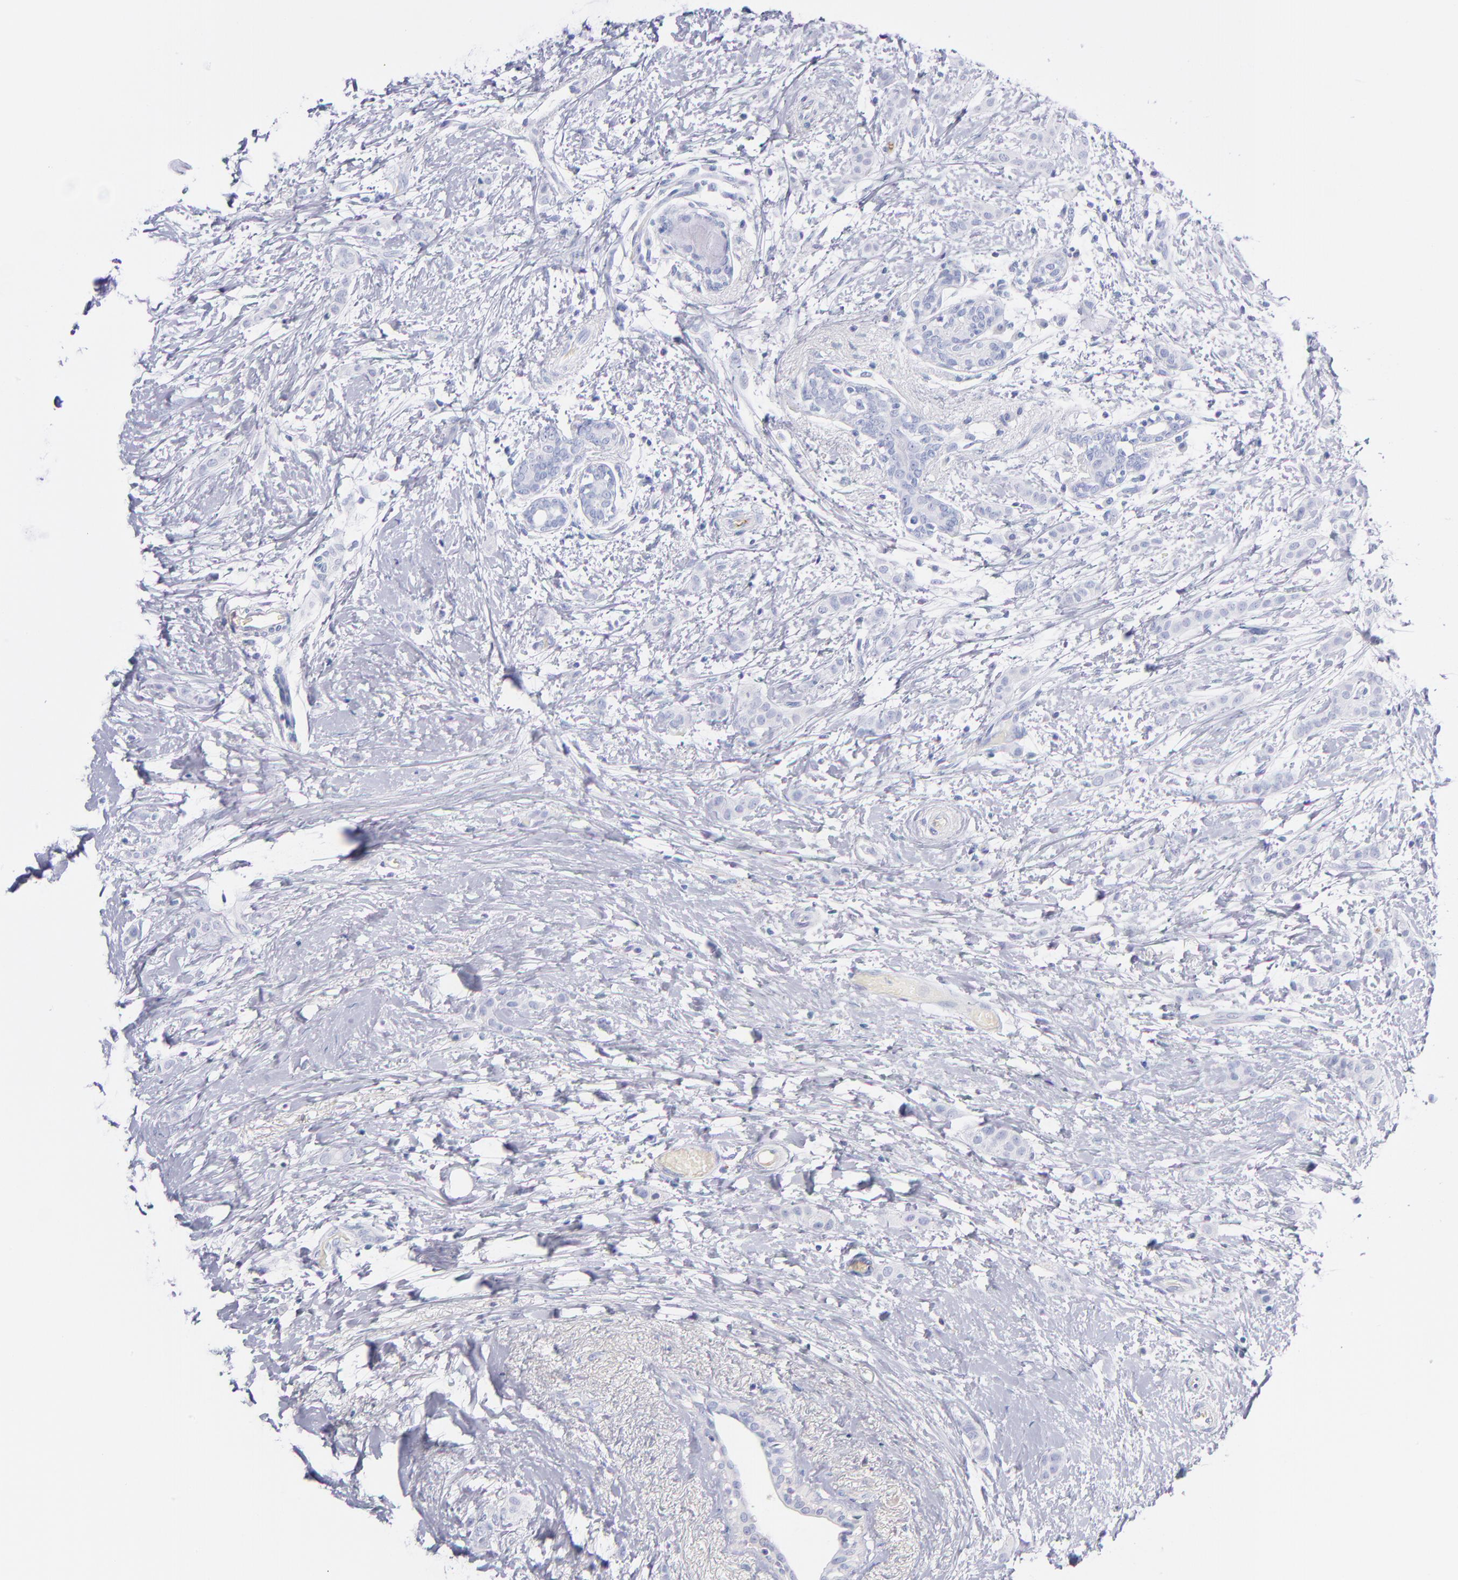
{"staining": {"intensity": "negative", "quantity": "none", "location": "none"}, "tissue": "breast cancer", "cell_type": "Tumor cells", "image_type": "cancer", "snomed": [{"axis": "morphology", "description": "Lobular carcinoma"}, {"axis": "topography", "description": "Breast"}], "caption": "There is no significant expression in tumor cells of breast cancer (lobular carcinoma).", "gene": "HP", "patient": {"sex": "female", "age": 55}}